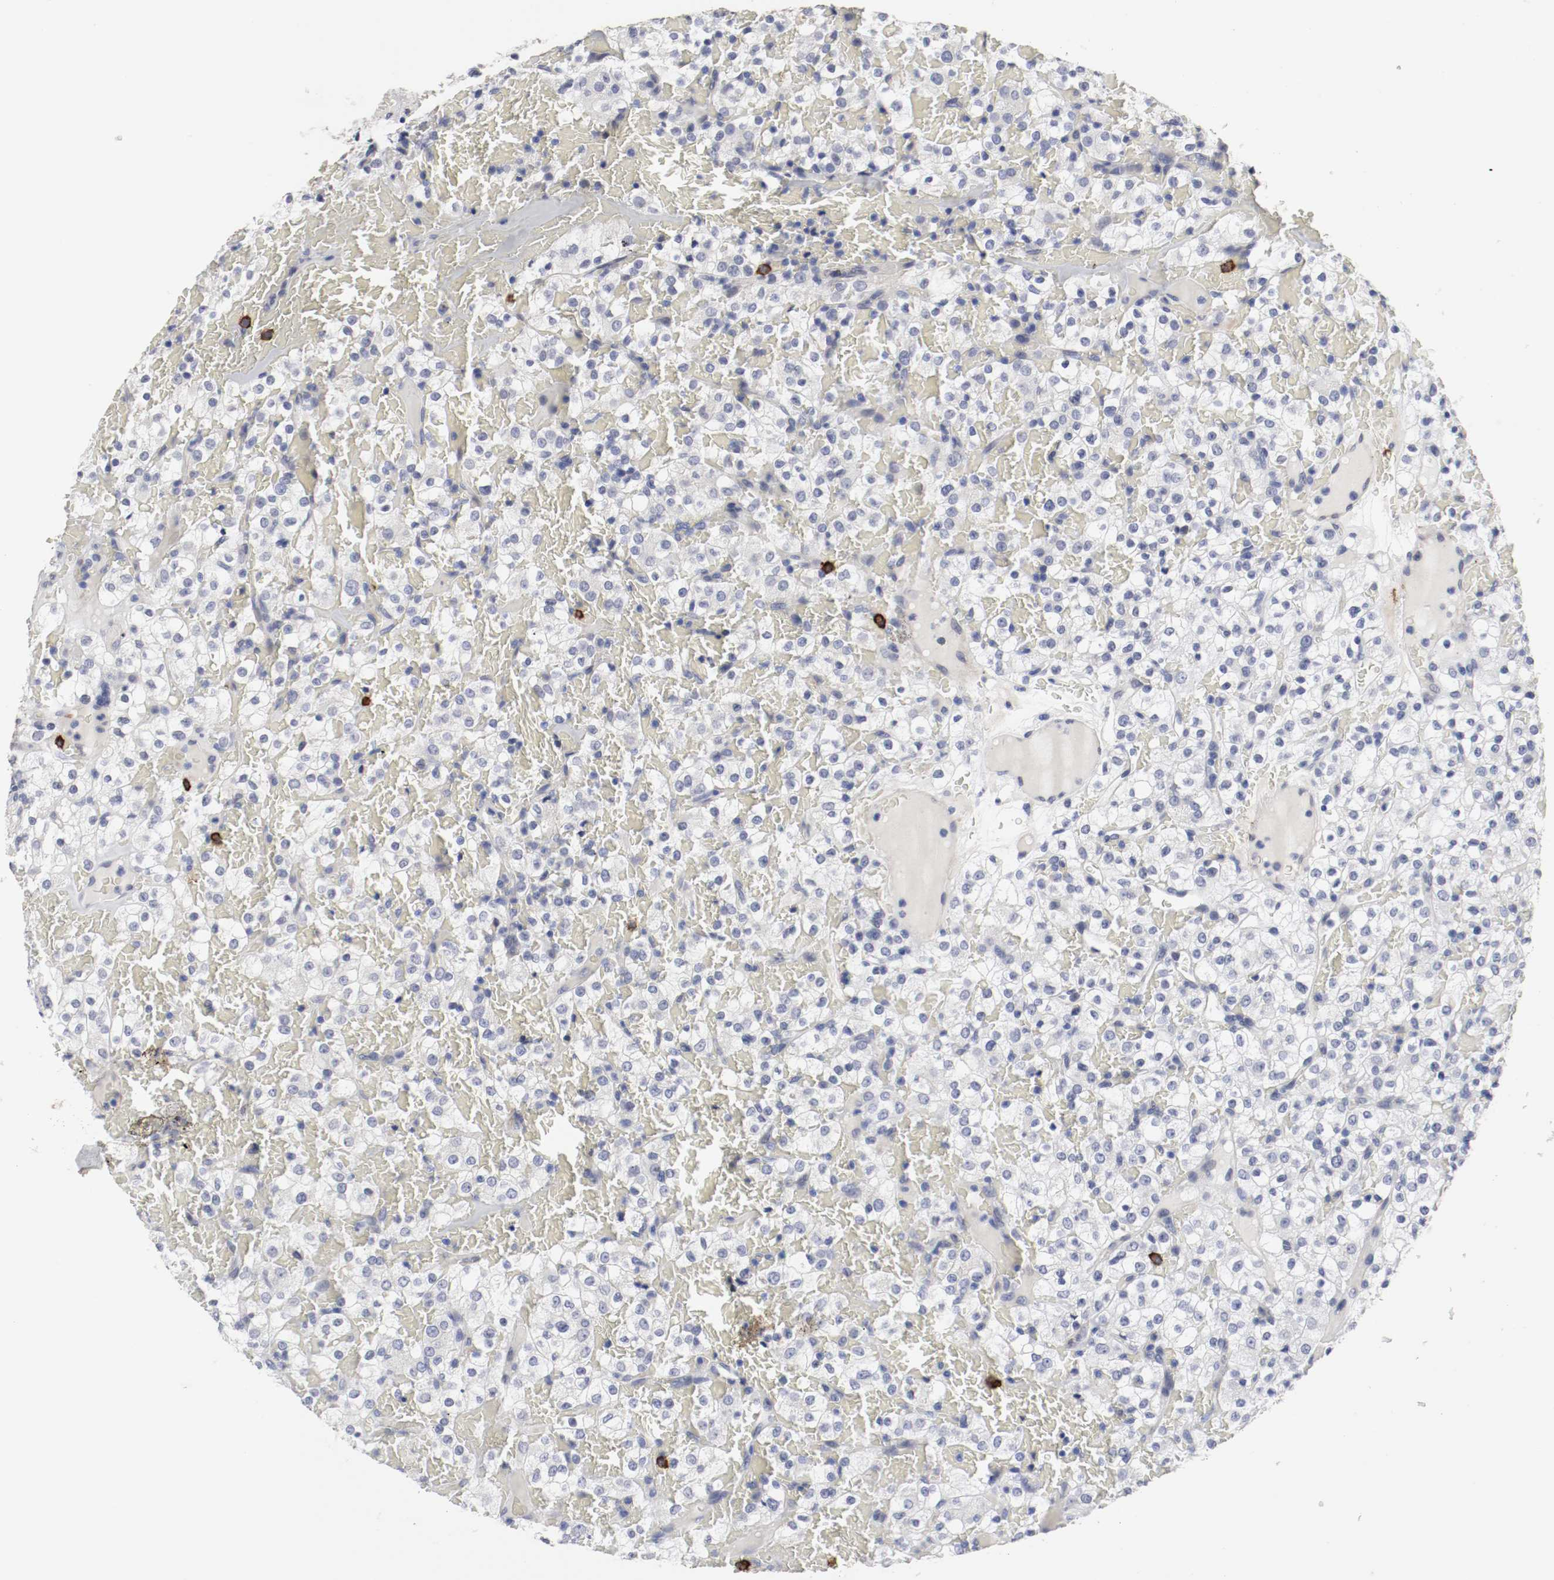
{"staining": {"intensity": "negative", "quantity": "none", "location": "none"}, "tissue": "renal cancer", "cell_type": "Tumor cells", "image_type": "cancer", "snomed": [{"axis": "morphology", "description": "Normal tissue, NOS"}, {"axis": "morphology", "description": "Adenocarcinoma, NOS"}, {"axis": "topography", "description": "Kidney"}], "caption": "The micrograph displays no staining of tumor cells in renal cancer (adenocarcinoma).", "gene": "KIT", "patient": {"sex": "female", "age": 72}}